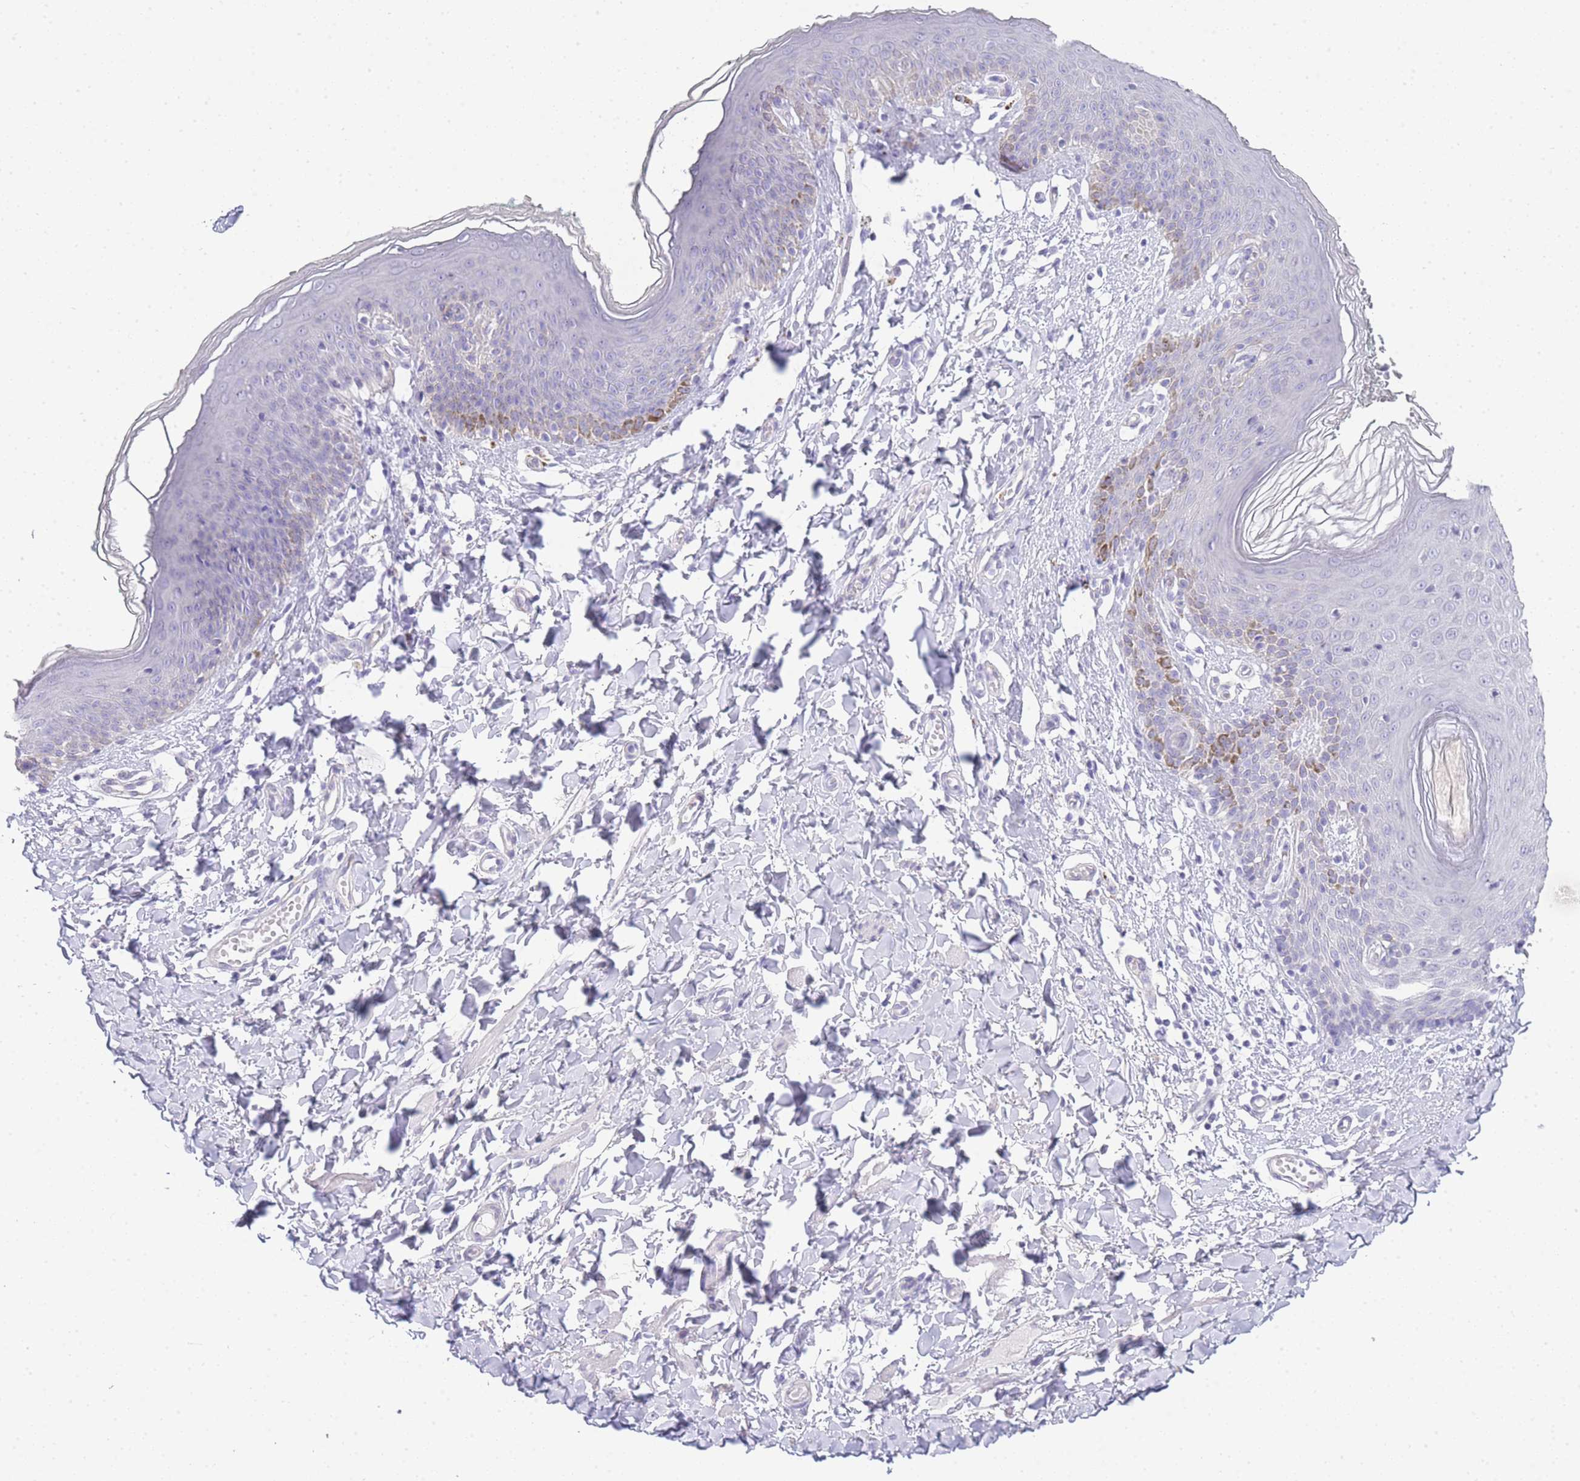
{"staining": {"intensity": "negative", "quantity": "none", "location": "none"}, "tissue": "skin", "cell_type": "Epidermal cells", "image_type": "normal", "snomed": [{"axis": "morphology", "description": "Normal tissue, NOS"}, {"axis": "topography", "description": "Vulva"}], "caption": "DAB immunohistochemical staining of unremarkable skin demonstrates no significant expression in epidermal cells.", "gene": "RHO", "patient": {"sex": "female", "age": 66}}